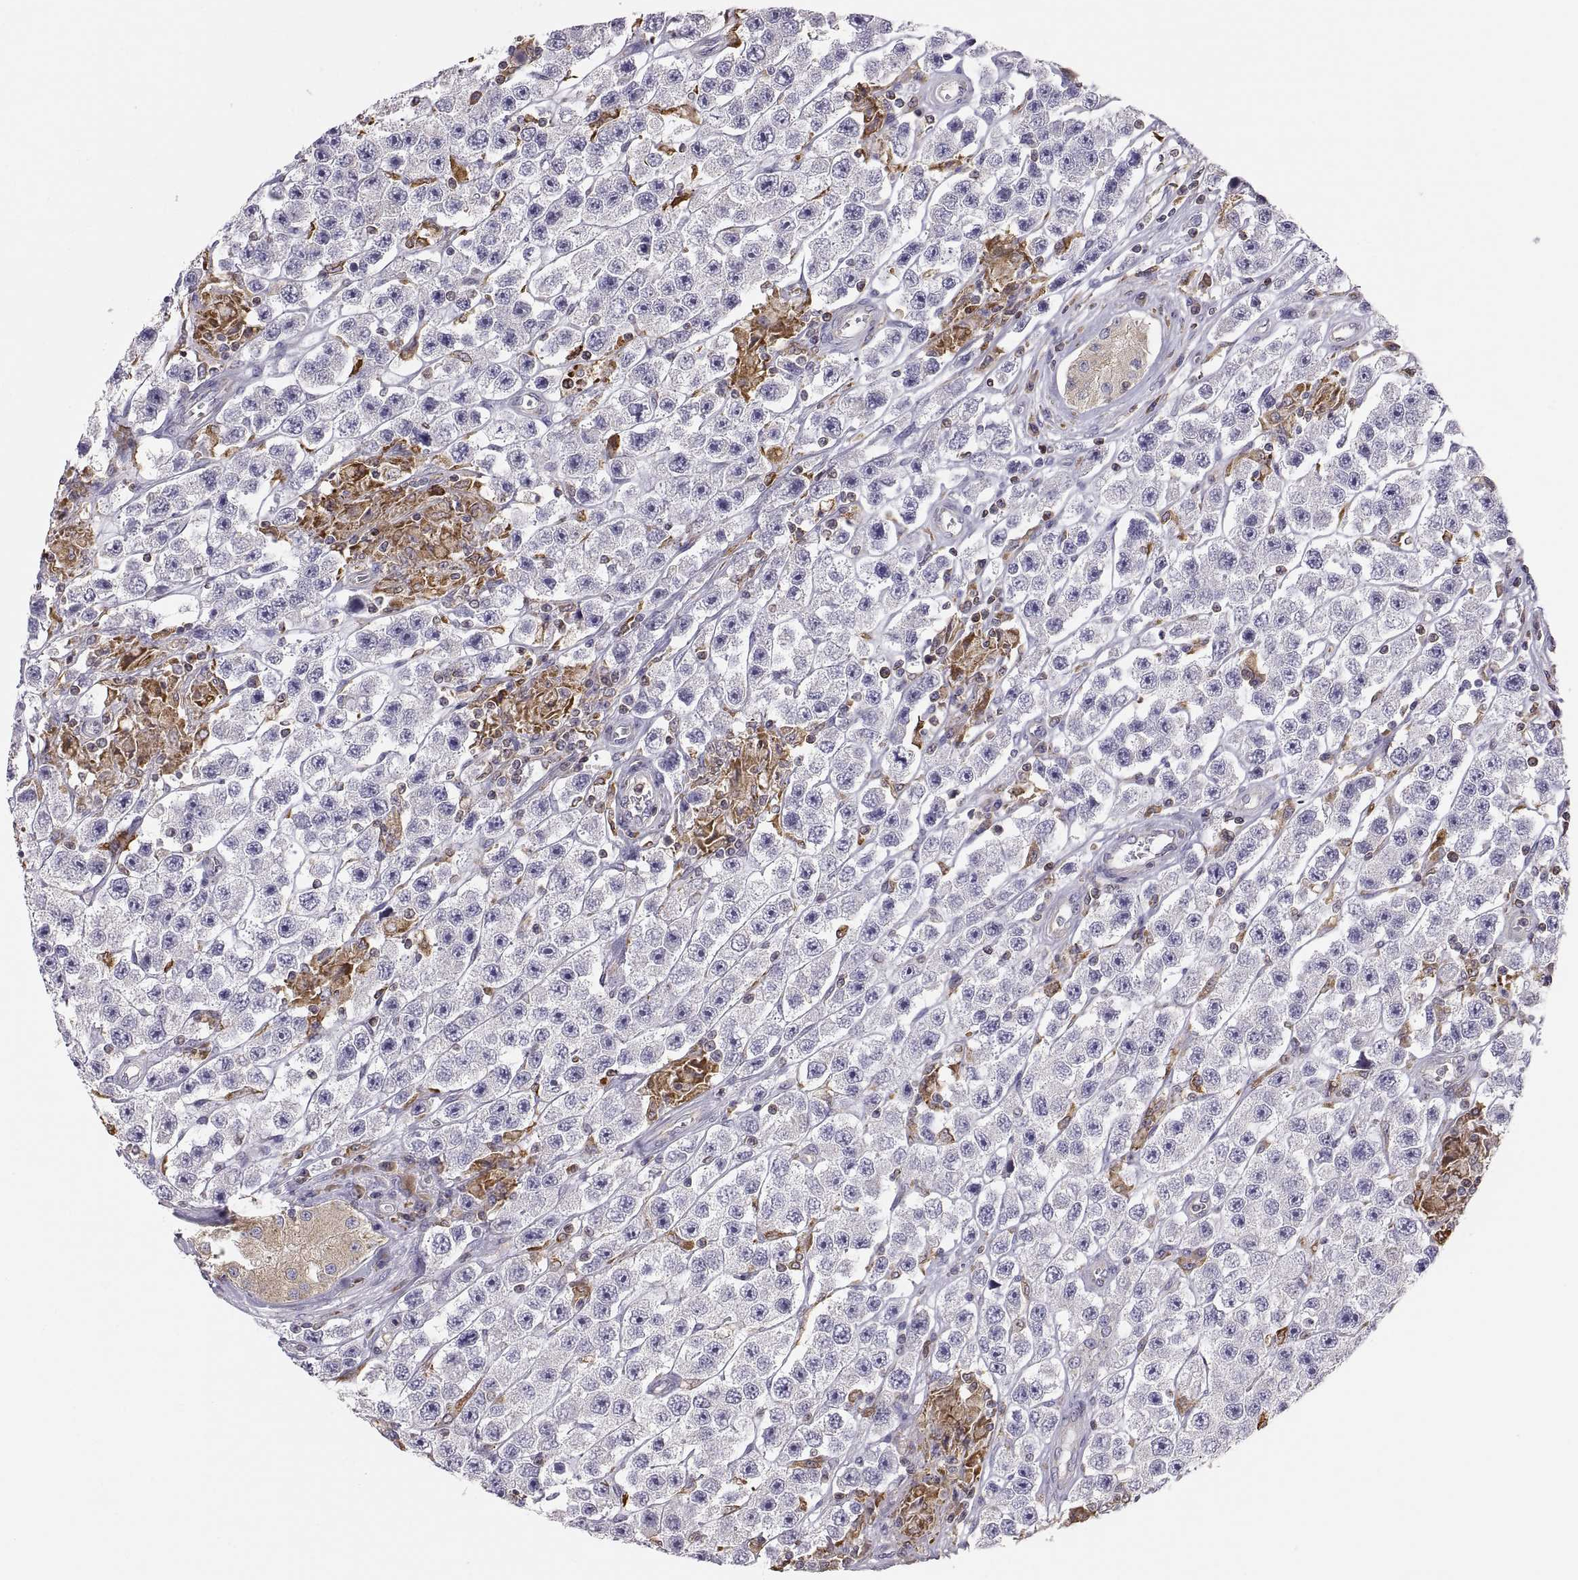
{"staining": {"intensity": "negative", "quantity": "none", "location": "none"}, "tissue": "testis cancer", "cell_type": "Tumor cells", "image_type": "cancer", "snomed": [{"axis": "morphology", "description": "Seminoma, NOS"}, {"axis": "topography", "description": "Testis"}], "caption": "There is no significant expression in tumor cells of testis cancer.", "gene": "ERO1A", "patient": {"sex": "male", "age": 45}}